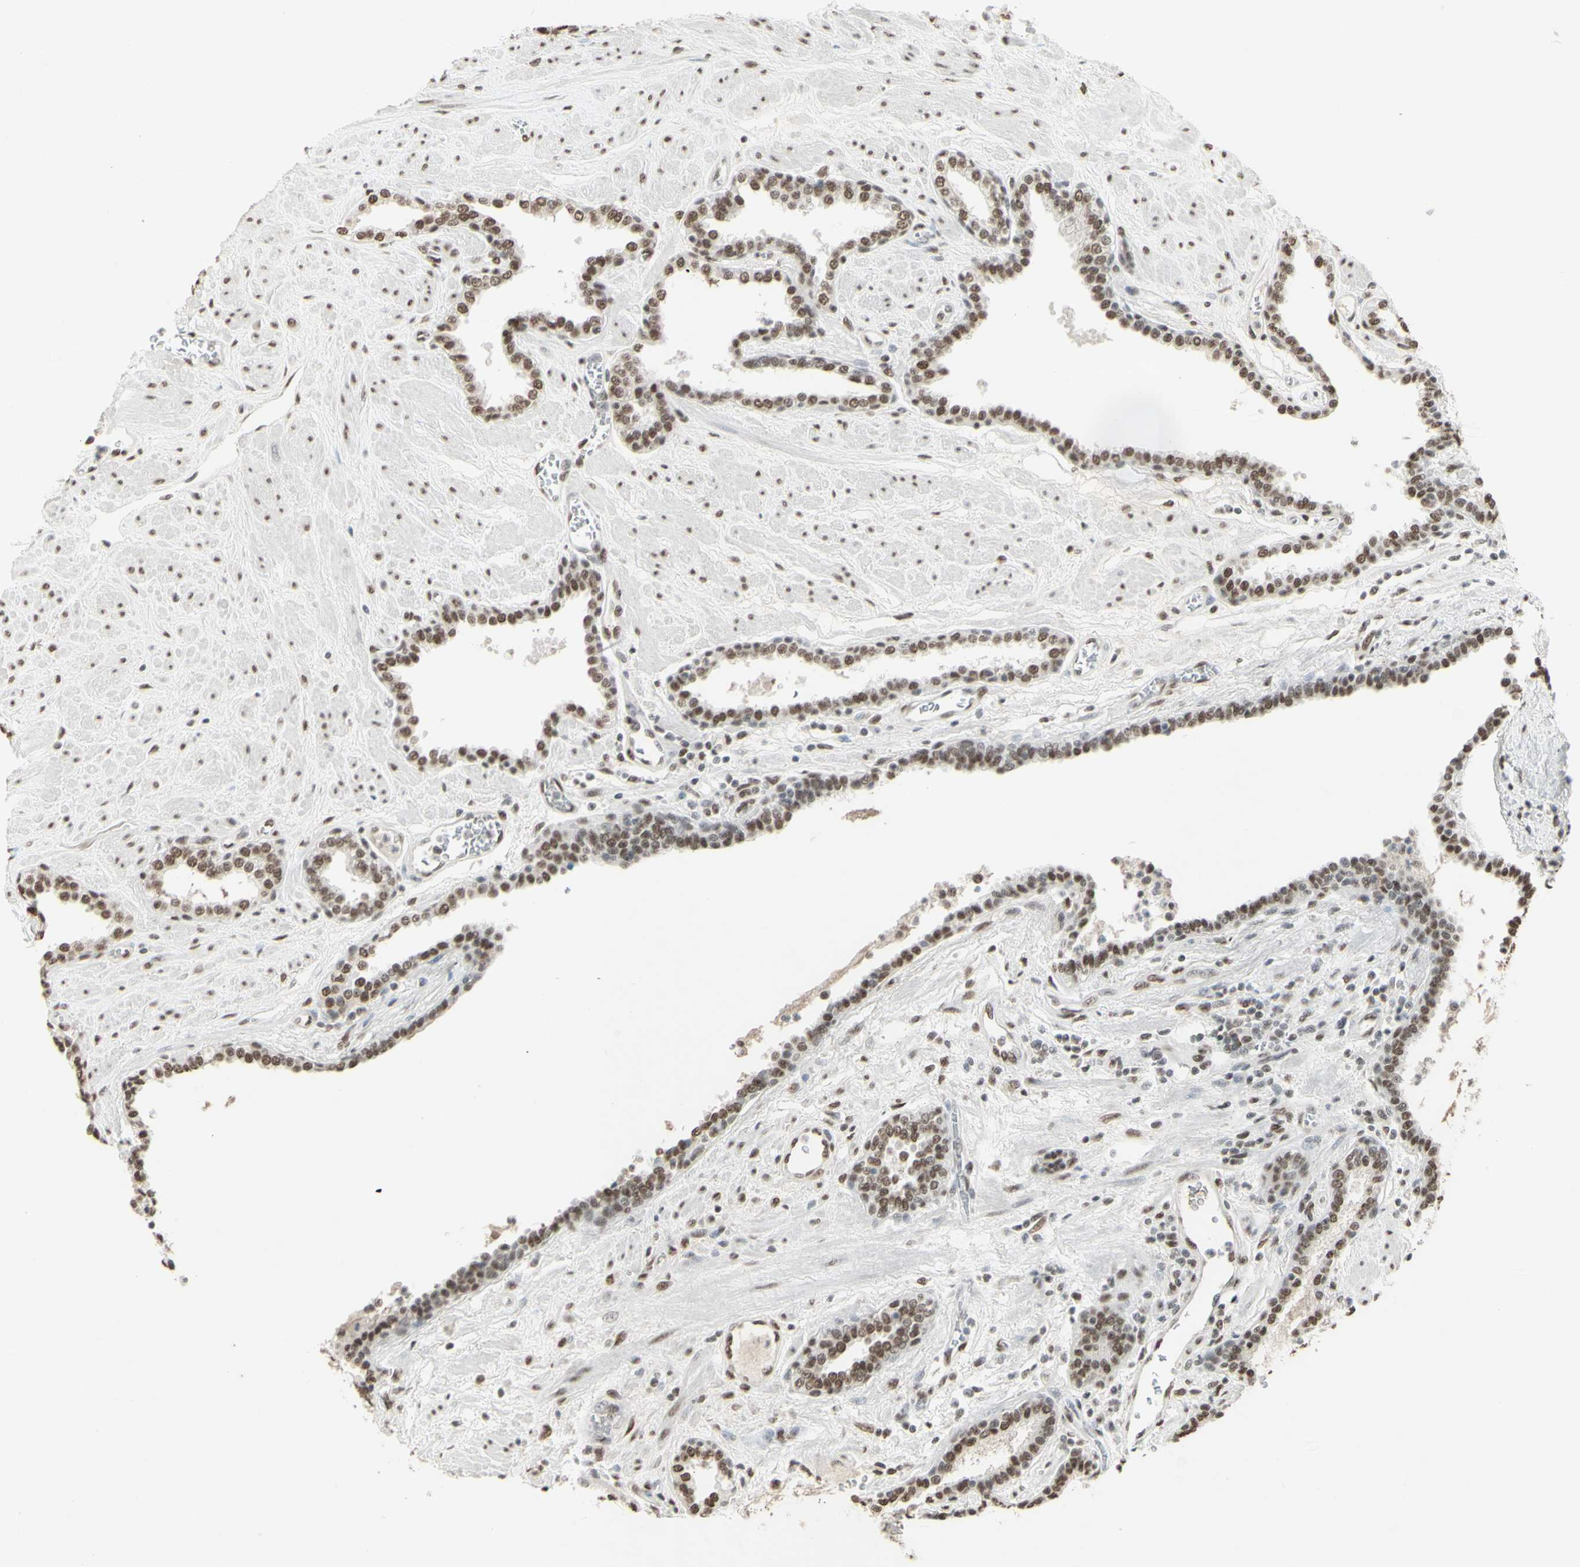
{"staining": {"intensity": "moderate", "quantity": ">75%", "location": "nuclear"}, "tissue": "prostate", "cell_type": "Glandular cells", "image_type": "normal", "snomed": [{"axis": "morphology", "description": "Normal tissue, NOS"}, {"axis": "topography", "description": "Prostate"}], "caption": "This micrograph exhibits immunohistochemistry (IHC) staining of normal prostate, with medium moderate nuclear expression in approximately >75% of glandular cells.", "gene": "TRIM28", "patient": {"sex": "male", "age": 51}}